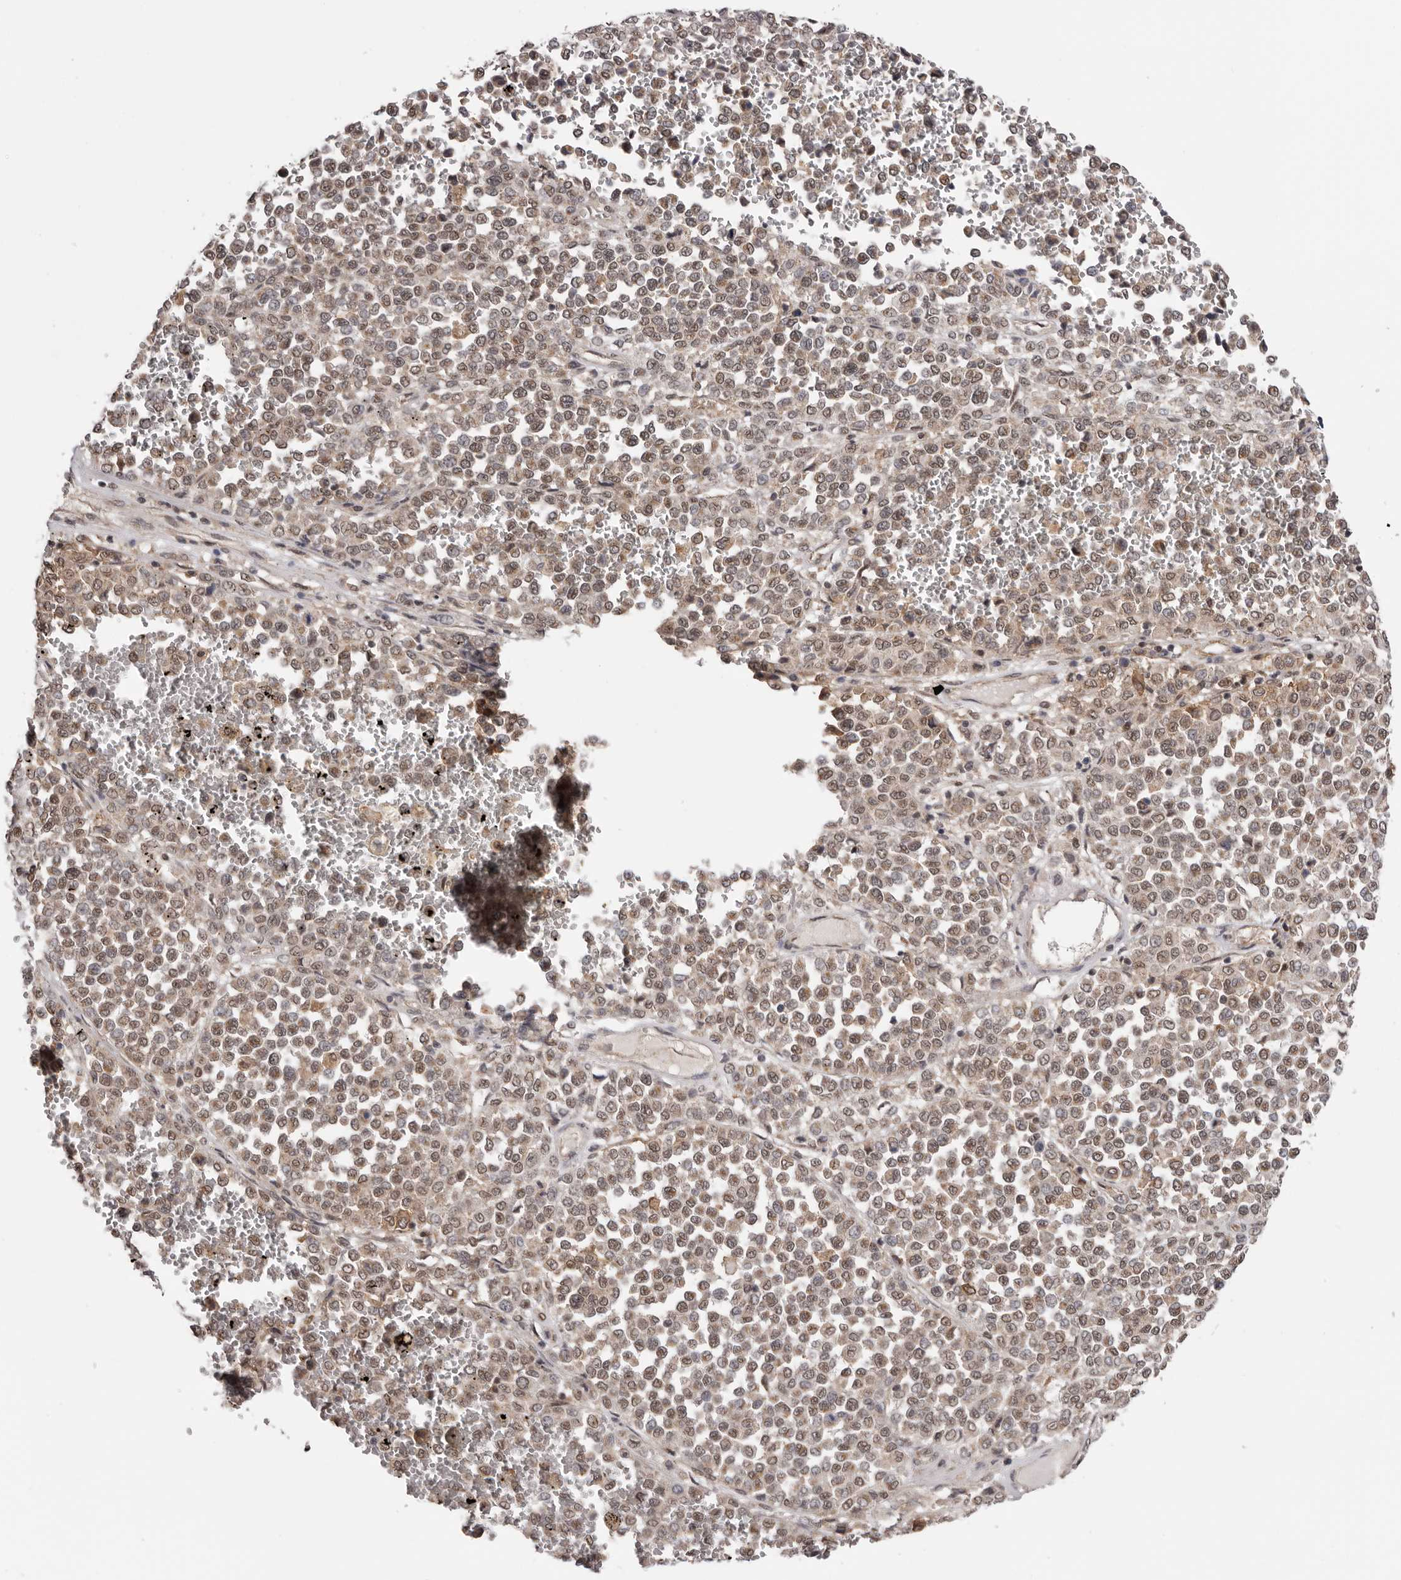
{"staining": {"intensity": "weak", "quantity": ">75%", "location": "cytoplasmic/membranous,nuclear"}, "tissue": "melanoma", "cell_type": "Tumor cells", "image_type": "cancer", "snomed": [{"axis": "morphology", "description": "Malignant melanoma, Metastatic site"}, {"axis": "topography", "description": "Pancreas"}], "caption": "A brown stain highlights weak cytoplasmic/membranous and nuclear expression of a protein in malignant melanoma (metastatic site) tumor cells. Nuclei are stained in blue.", "gene": "MOGAT2", "patient": {"sex": "female", "age": 30}}